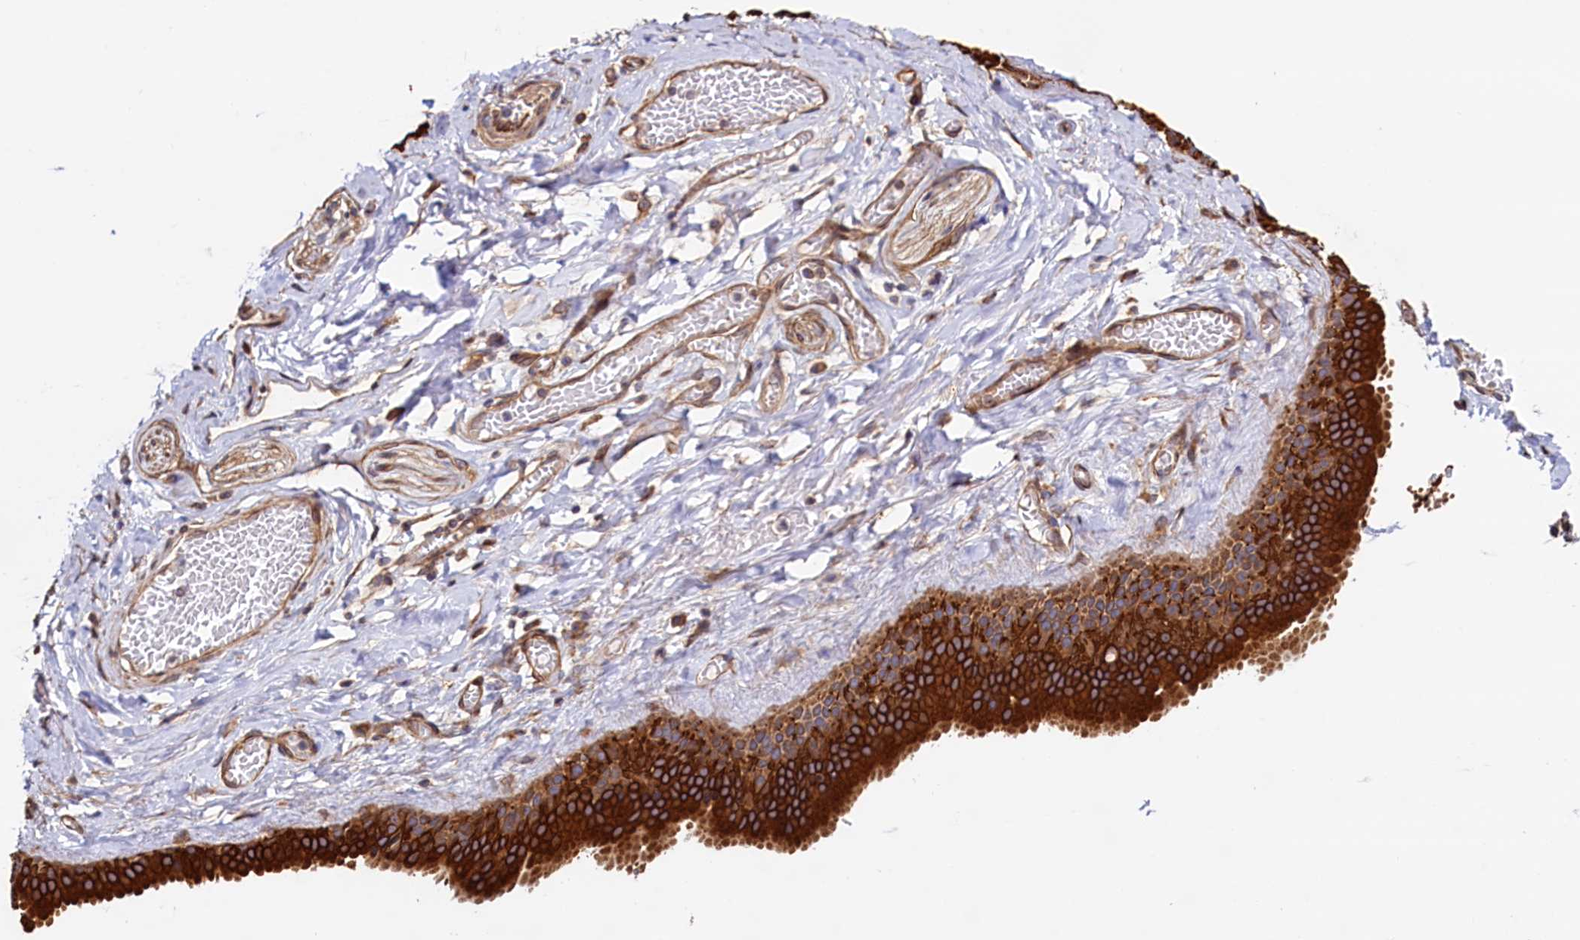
{"staining": {"intensity": "negative", "quantity": "none", "location": "none"}, "tissue": "adipose tissue", "cell_type": "Adipocytes", "image_type": "normal", "snomed": [{"axis": "morphology", "description": "Normal tissue, NOS"}, {"axis": "topography", "description": "Salivary gland"}, {"axis": "topography", "description": "Peripheral nerve tissue"}], "caption": "Immunohistochemistry (IHC) micrograph of benign adipose tissue: adipose tissue stained with DAB reveals no significant protein positivity in adipocytes.", "gene": "ATXN2L", "patient": {"sex": "male", "age": 62}}